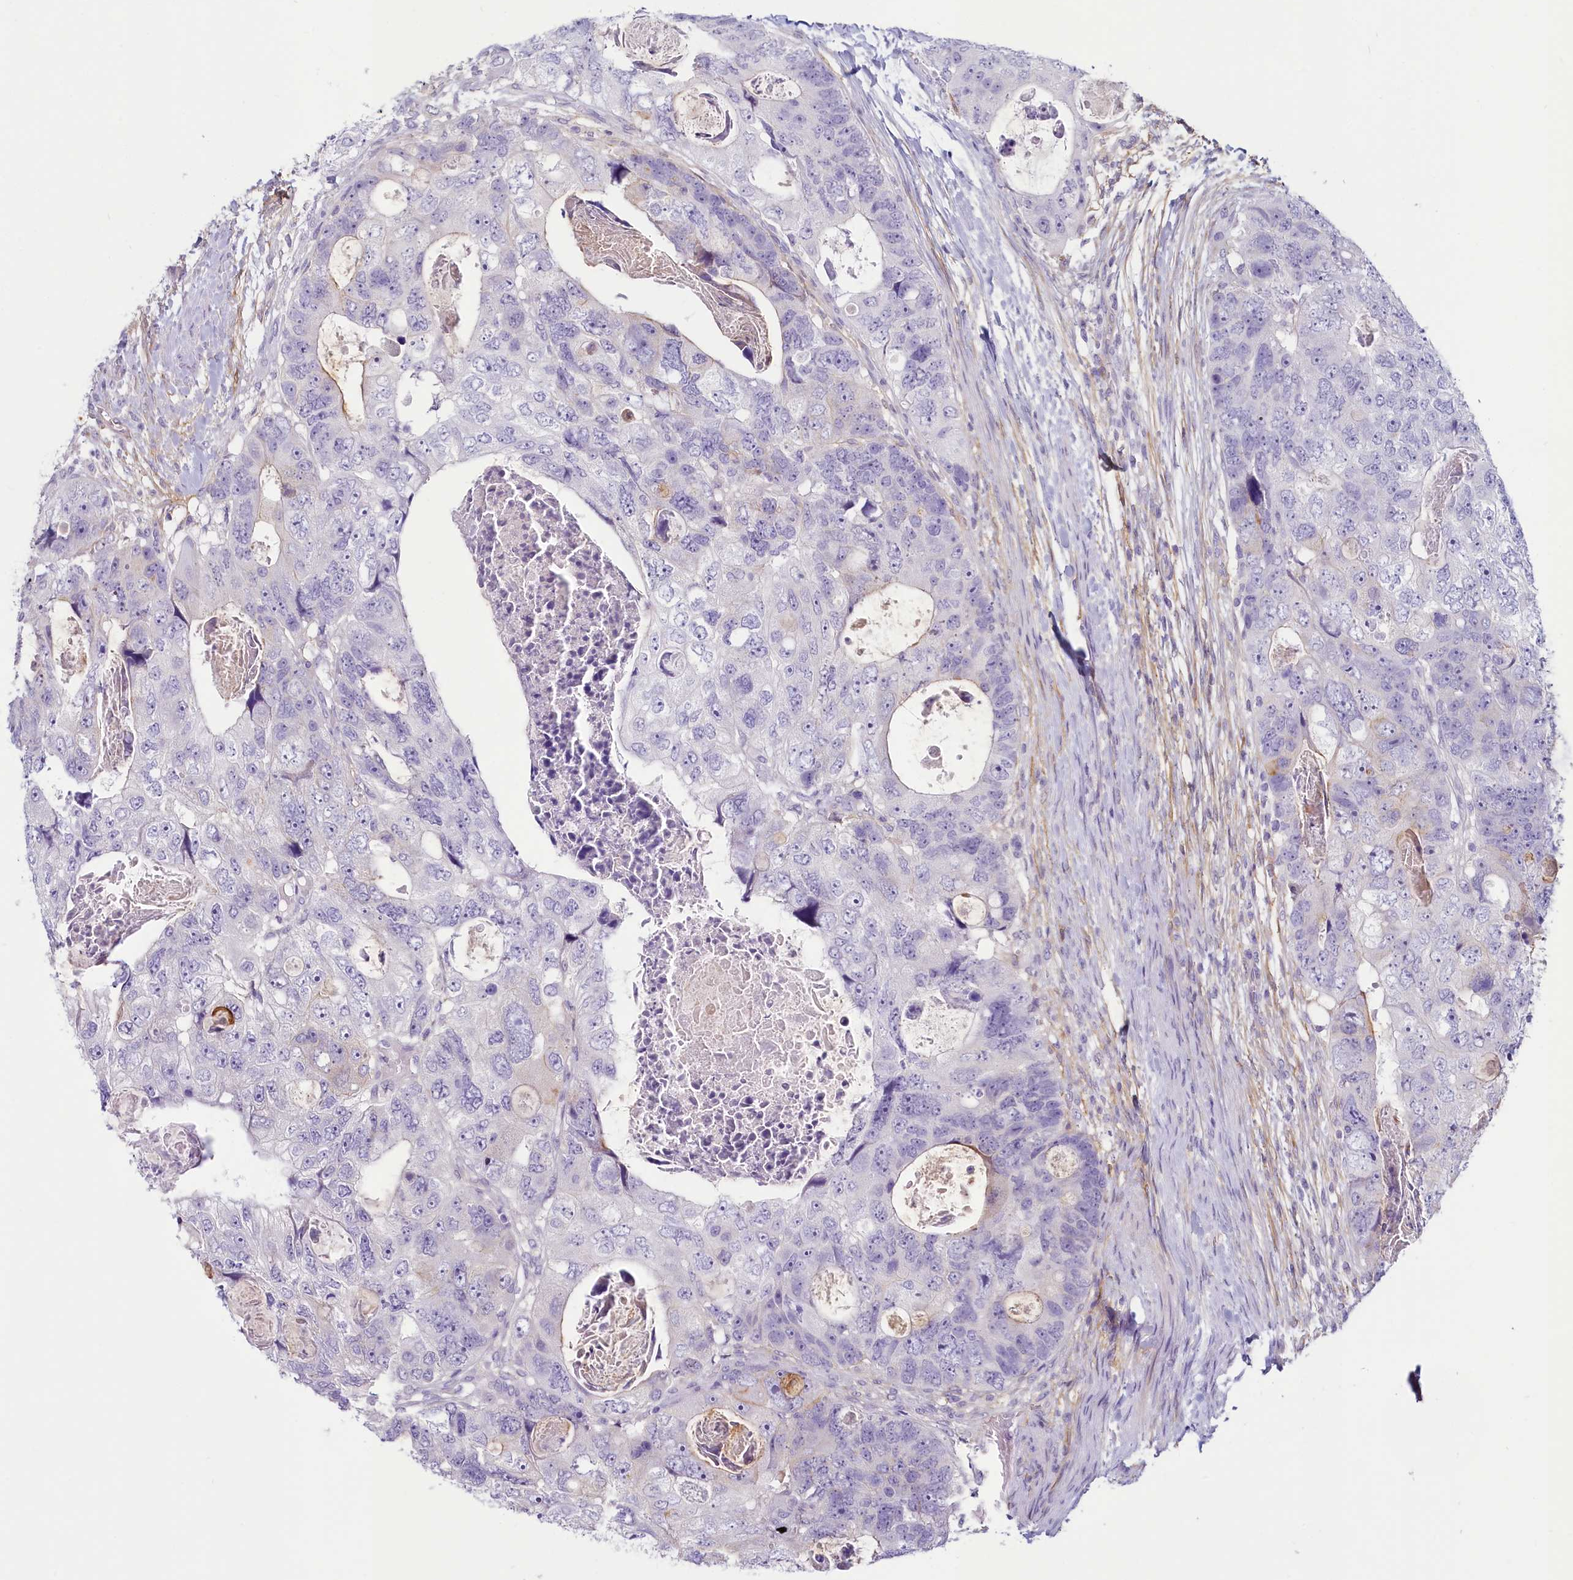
{"staining": {"intensity": "negative", "quantity": "none", "location": "none"}, "tissue": "colorectal cancer", "cell_type": "Tumor cells", "image_type": "cancer", "snomed": [{"axis": "morphology", "description": "Adenocarcinoma, NOS"}, {"axis": "topography", "description": "Rectum"}], "caption": "Immunohistochemical staining of adenocarcinoma (colorectal) reveals no significant expression in tumor cells.", "gene": "PROCR", "patient": {"sex": "male", "age": 59}}